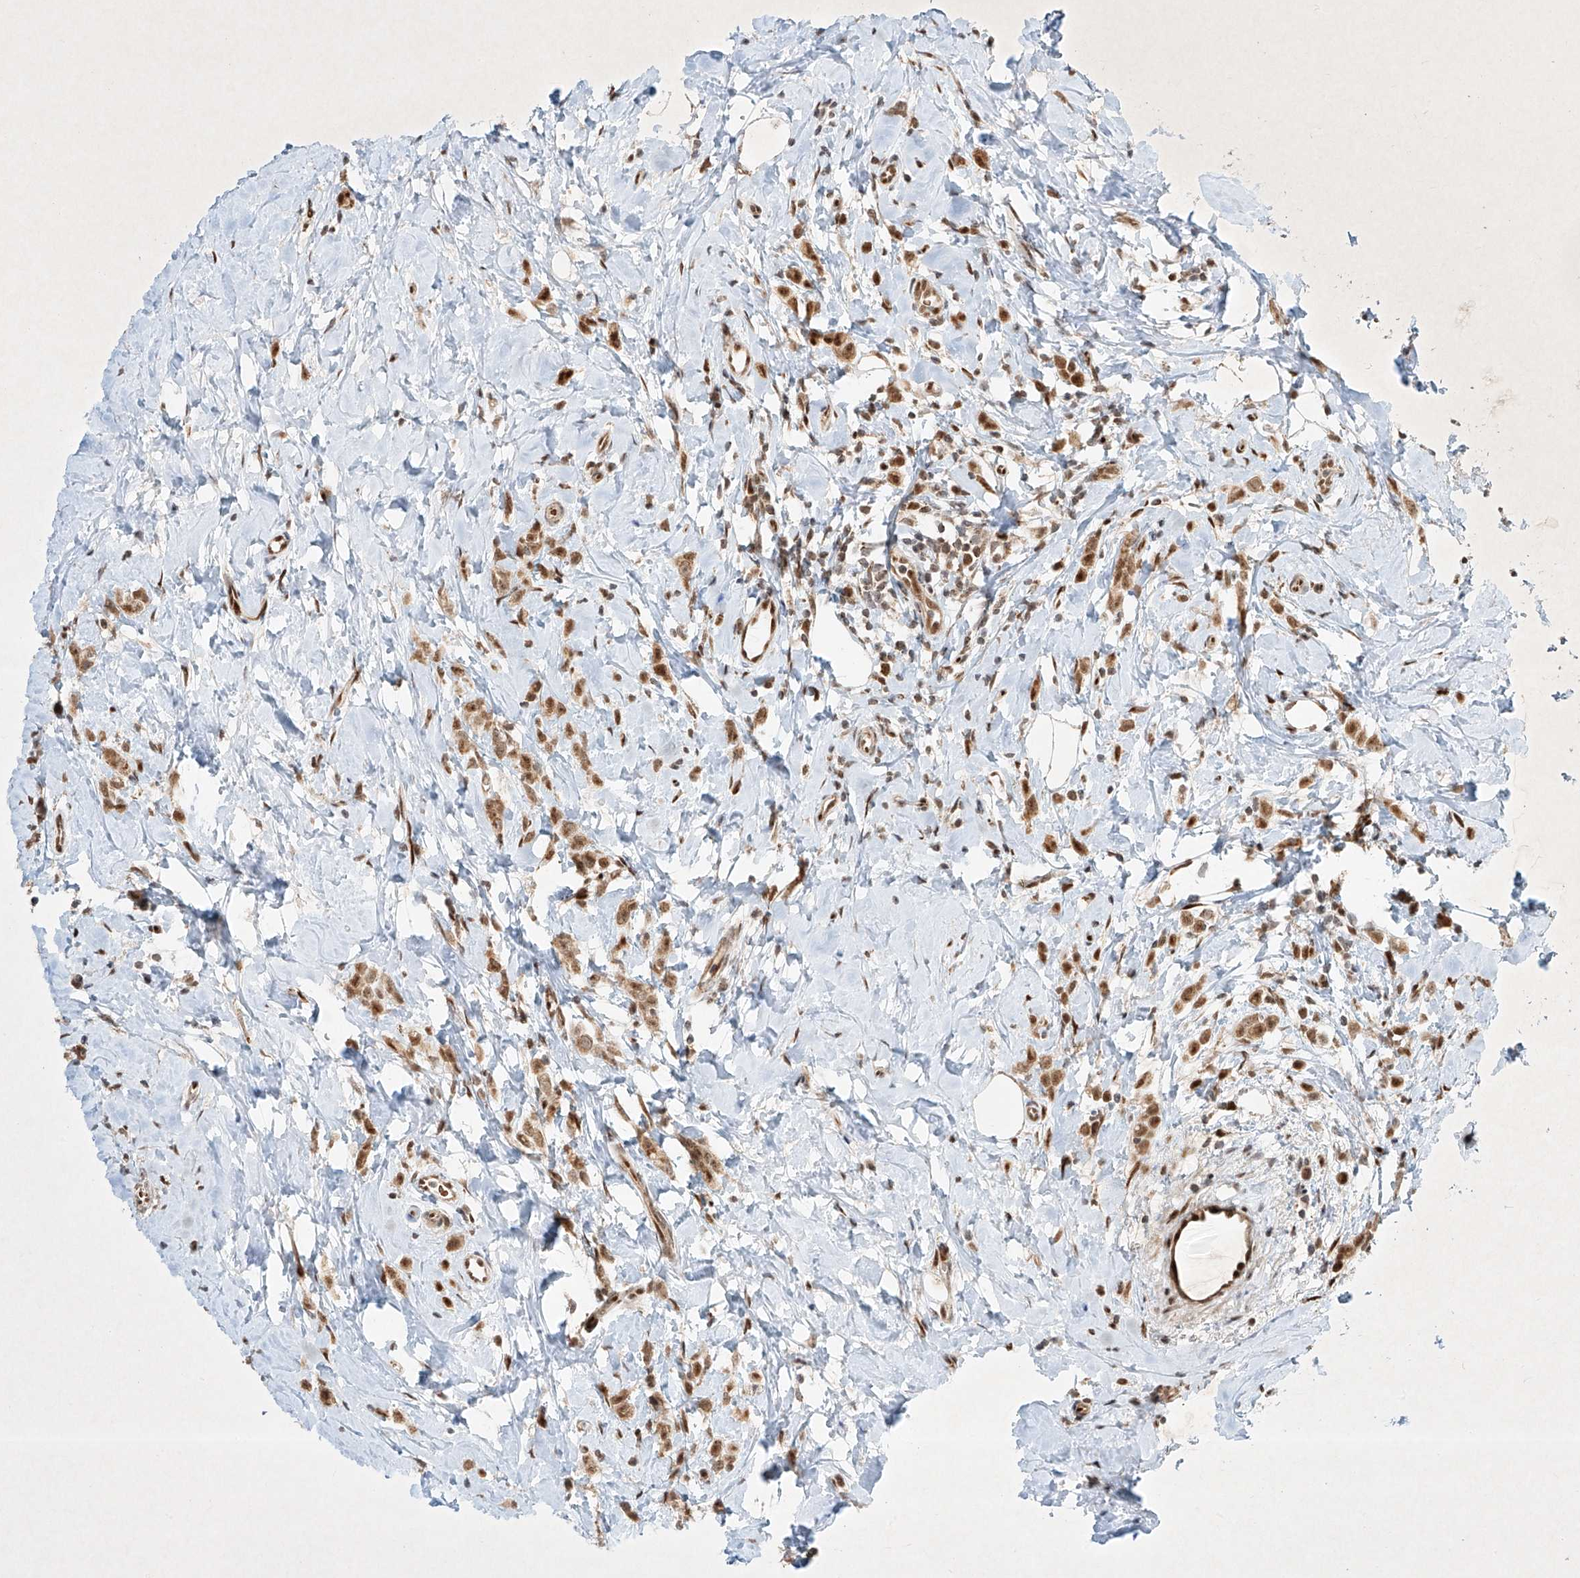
{"staining": {"intensity": "moderate", "quantity": ">75%", "location": "cytoplasmic/membranous,nuclear"}, "tissue": "breast cancer", "cell_type": "Tumor cells", "image_type": "cancer", "snomed": [{"axis": "morphology", "description": "Lobular carcinoma"}, {"axis": "topography", "description": "Breast"}], "caption": "The immunohistochemical stain highlights moderate cytoplasmic/membranous and nuclear staining in tumor cells of breast lobular carcinoma tissue.", "gene": "EPG5", "patient": {"sex": "female", "age": 47}}